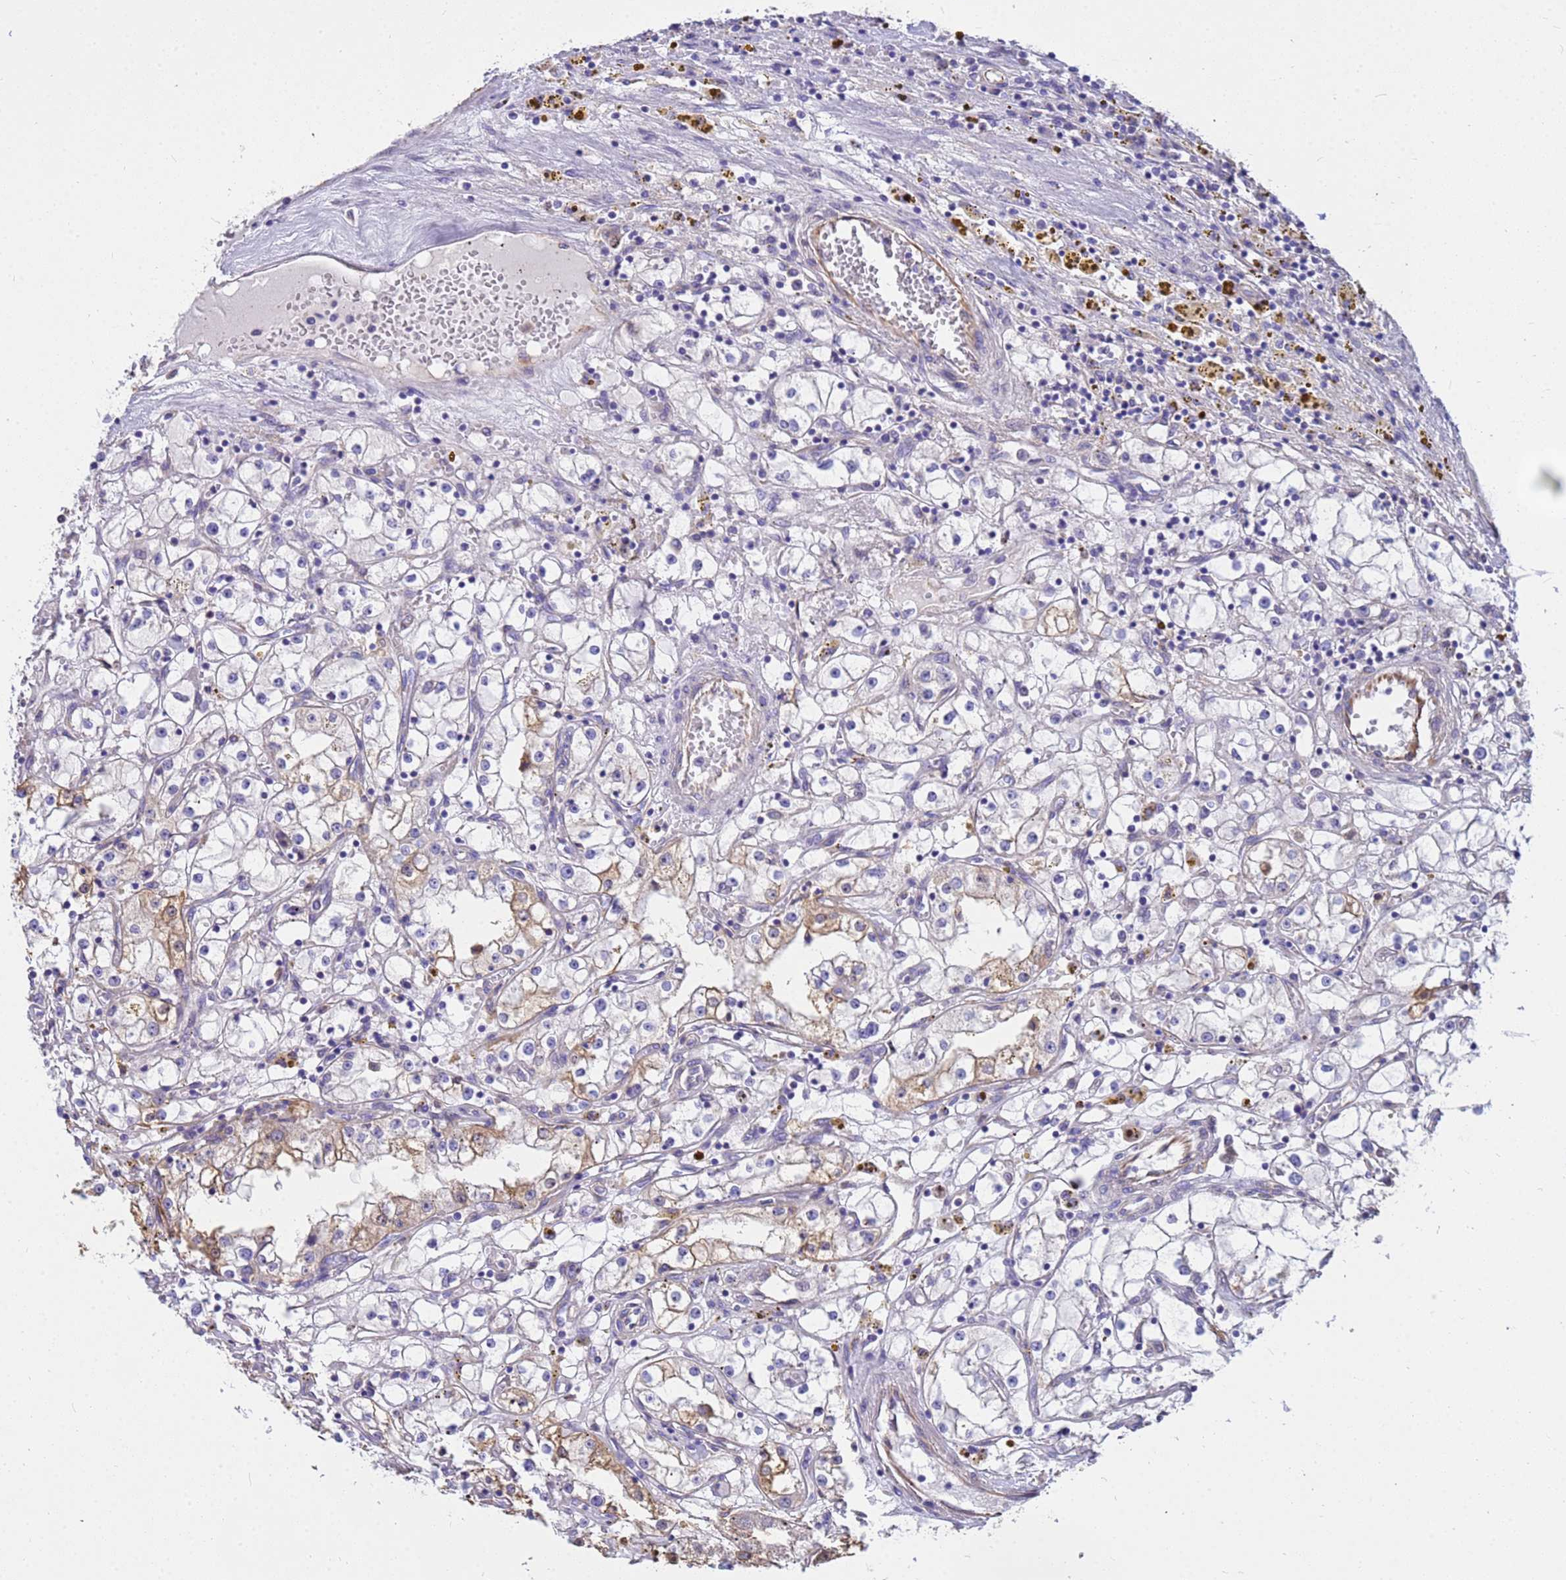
{"staining": {"intensity": "moderate", "quantity": "<25%", "location": "cytoplasmic/membranous"}, "tissue": "renal cancer", "cell_type": "Tumor cells", "image_type": "cancer", "snomed": [{"axis": "morphology", "description": "Adenocarcinoma, NOS"}, {"axis": "topography", "description": "Kidney"}], "caption": "Protein staining exhibits moderate cytoplasmic/membranous positivity in approximately <25% of tumor cells in adenocarcinoma (renal).", "gene": "TCEAL3", "patient": {"sex": "male", "age": 56}}